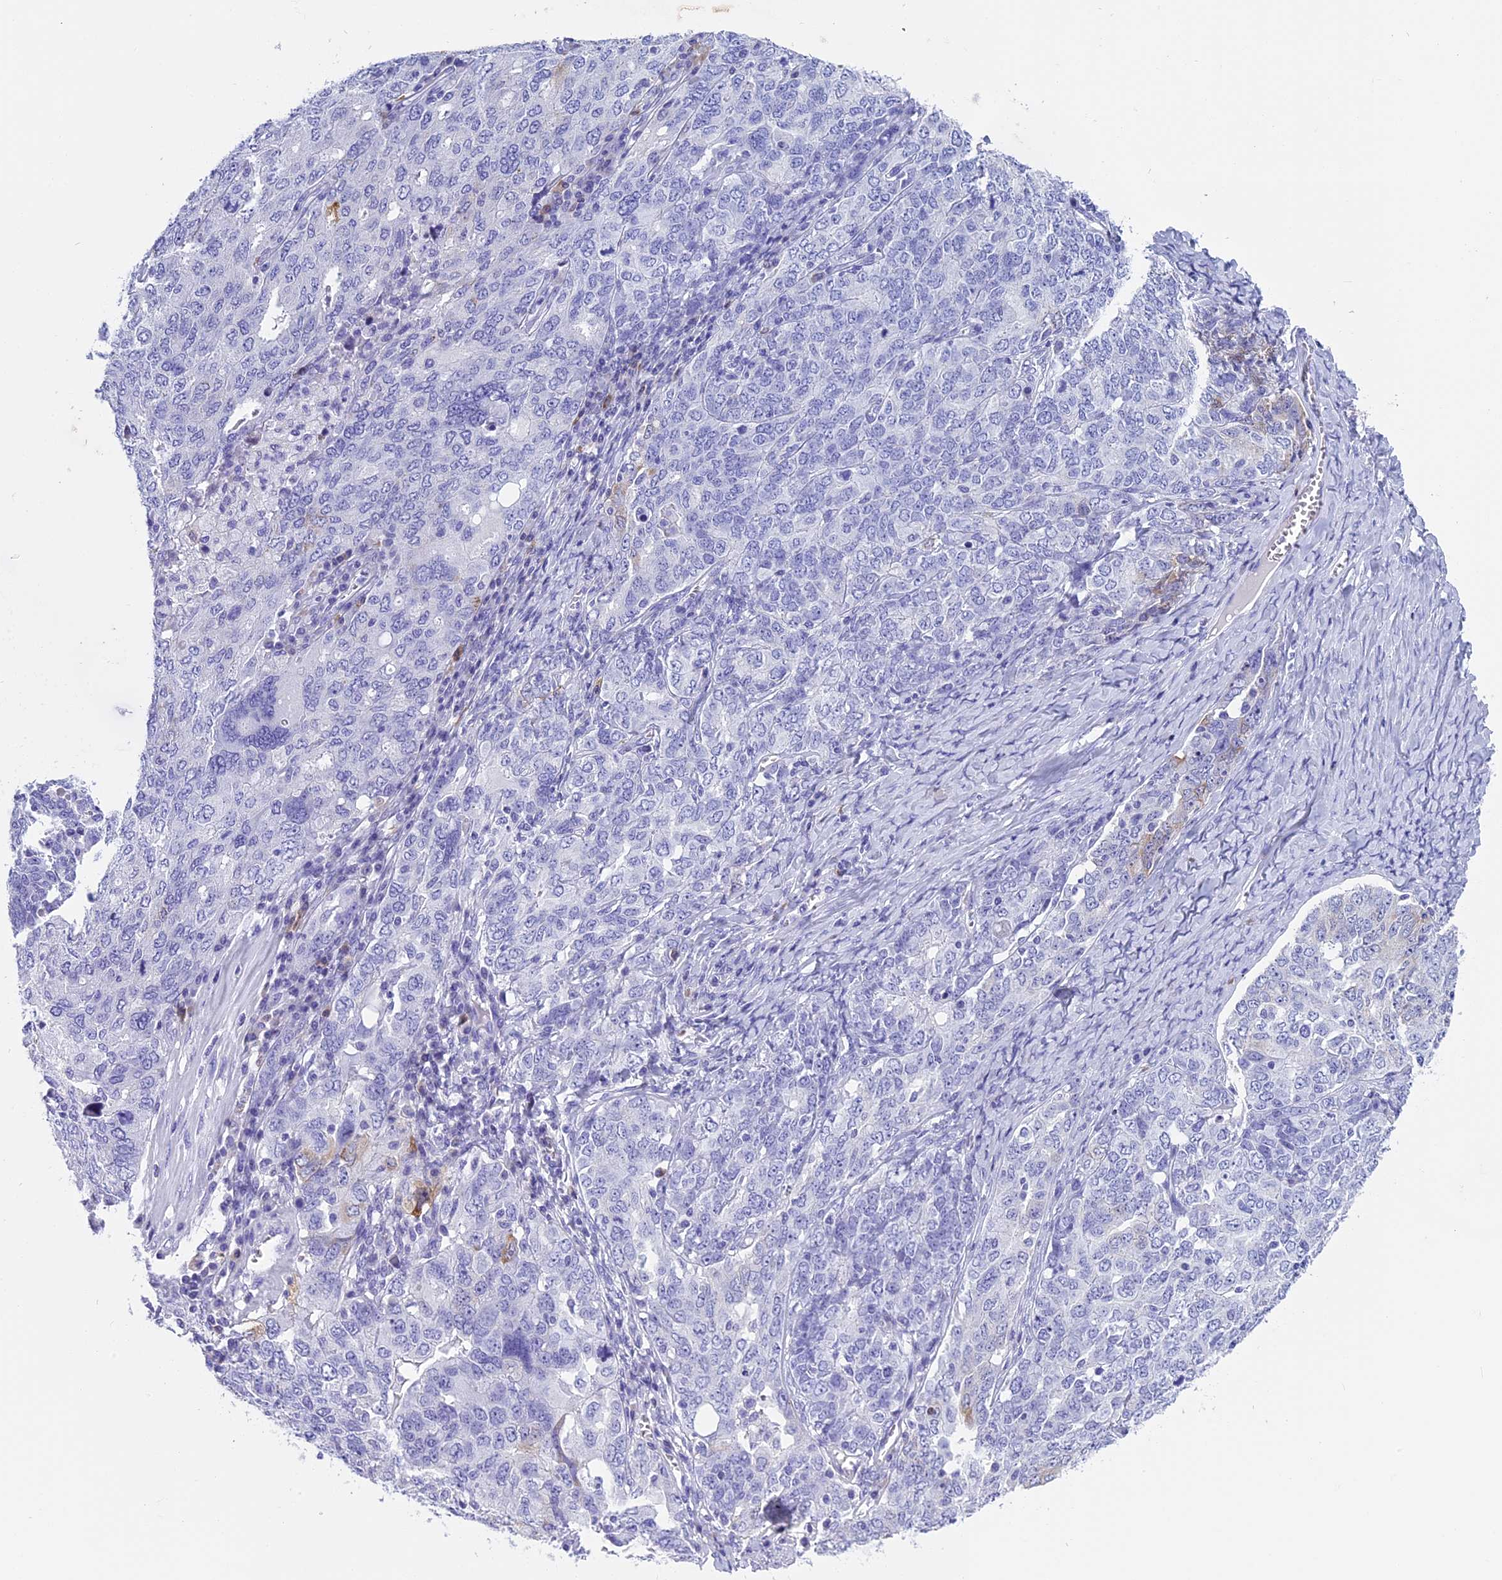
{"staining": {"intensity": "strong", "quantity": "<25%", "location": "cytoplasmic/membranous"}, "tissue": "ovarian cancer", "cell_type": "Tumor cells", "image_type": "cancer", "snomed": [{"axis": "morphology", "description": "Carcinoma, endometroid"}, {"axis": "topography", "description": "Ovary"}], "caption": "Protein staining displays strong cytoplasmic/membranous staining in approximately <25% of tumor cells in endometroid carcinoma (ovarian). Using DAB (3,3'-diaminobenzidine) (brown) and hematoxylin (blue) stains, captured at high magnification using brightfield microscopy.", "gene": "KCTD14", "patient": {"sex": "female", "age": 62}}